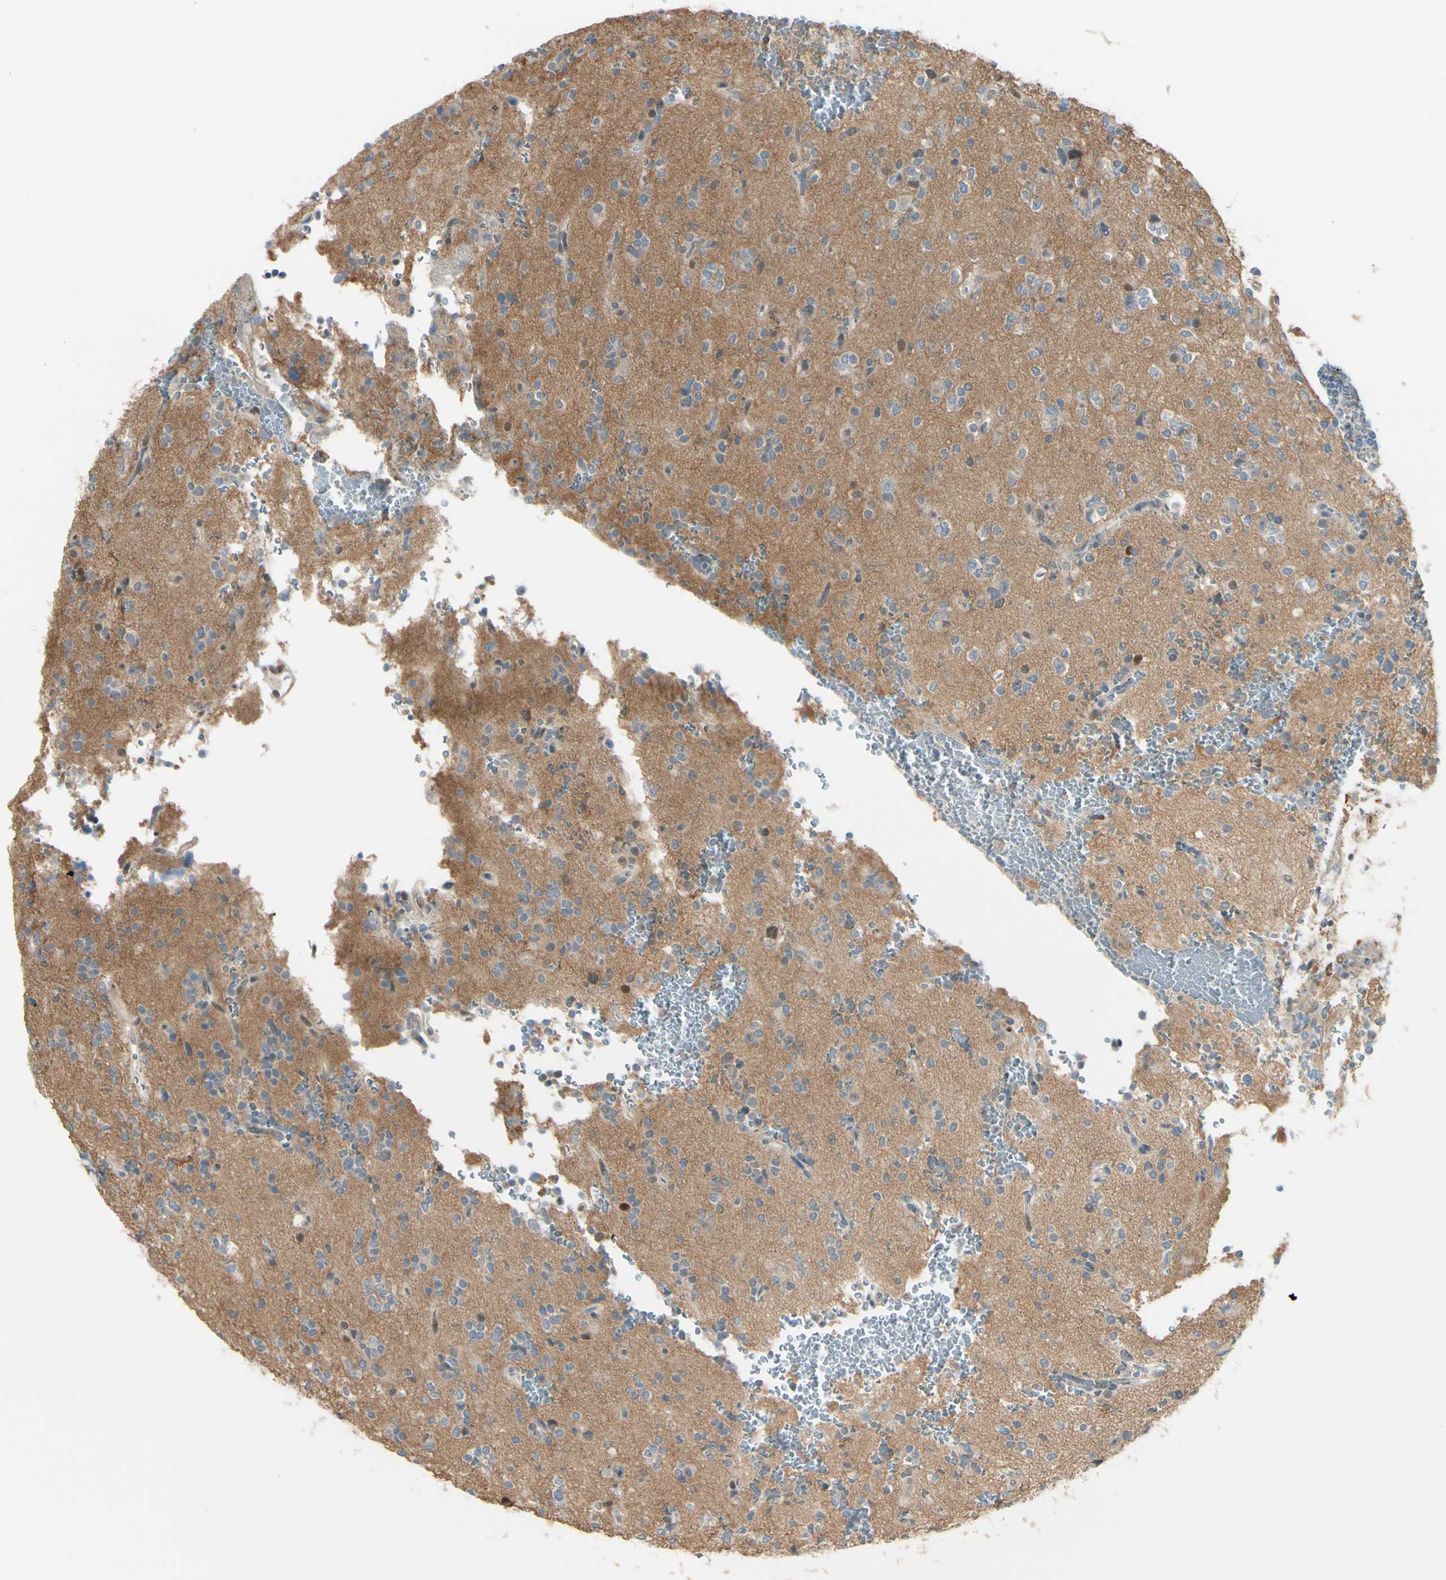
{"staining": {"intensity": "negative", "quantity": "none", "location": "none"}, "tissue": "glioma", "cell_type": "Tumor cells", "image_type": "cancer", "snomed": [{"axis": "morphology", "description": "Glioma, malignant, High grade"}, {"axis": "topography", "description": "Brain"}], "caption": "Tumor cells are negative for brown protein staining in malignant high-grade glioma.", "gene": "PTTG1", "patient": {"sex": "male", "age": 47}}